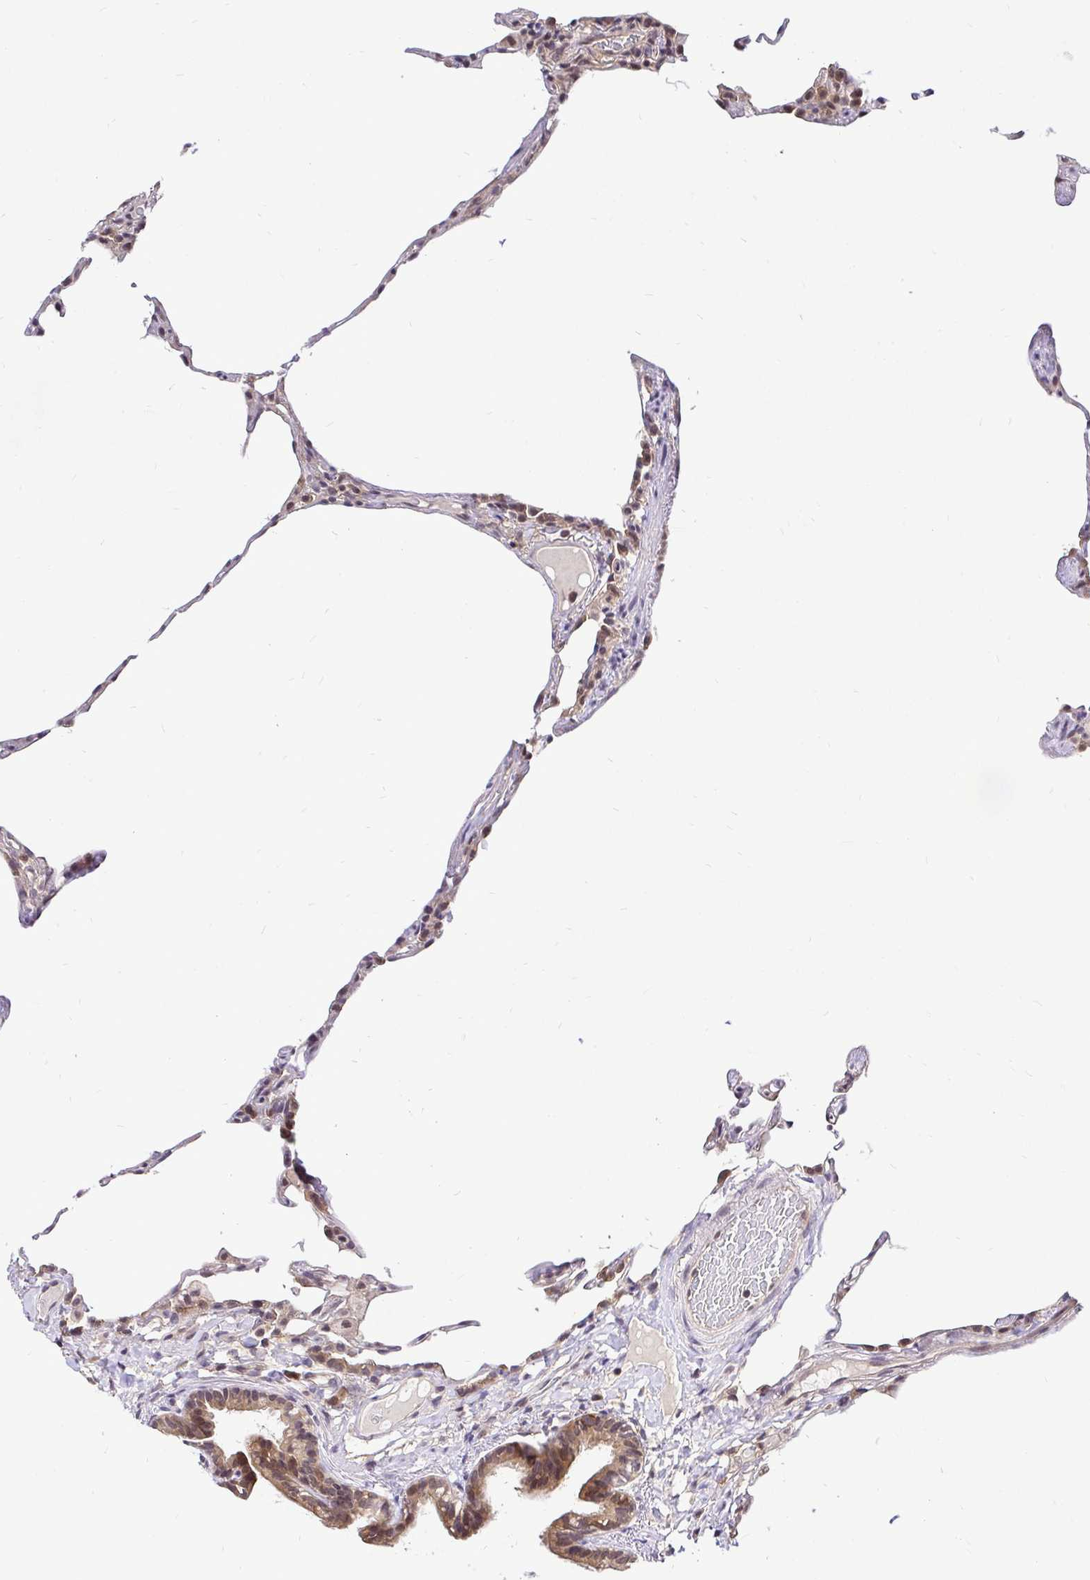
{"staining": {"intensity": "weak", "quantity": "25%-75%", "location": "nuclear"}, "tissue": "lung", "cell_type": "Alveolar cells", "image_type": "normal", "snomed": [{"axis": "morphology", "description": "Normal tissue, NOS"}, {"axis": "topography", "description": "Lung"}], "caption": "The immunohistochemical stain labels weak nuclear positivity in alveolar cells of benign lung.", "gene": "UBE2M", "patient": {"sex": "female", "age": 57}}